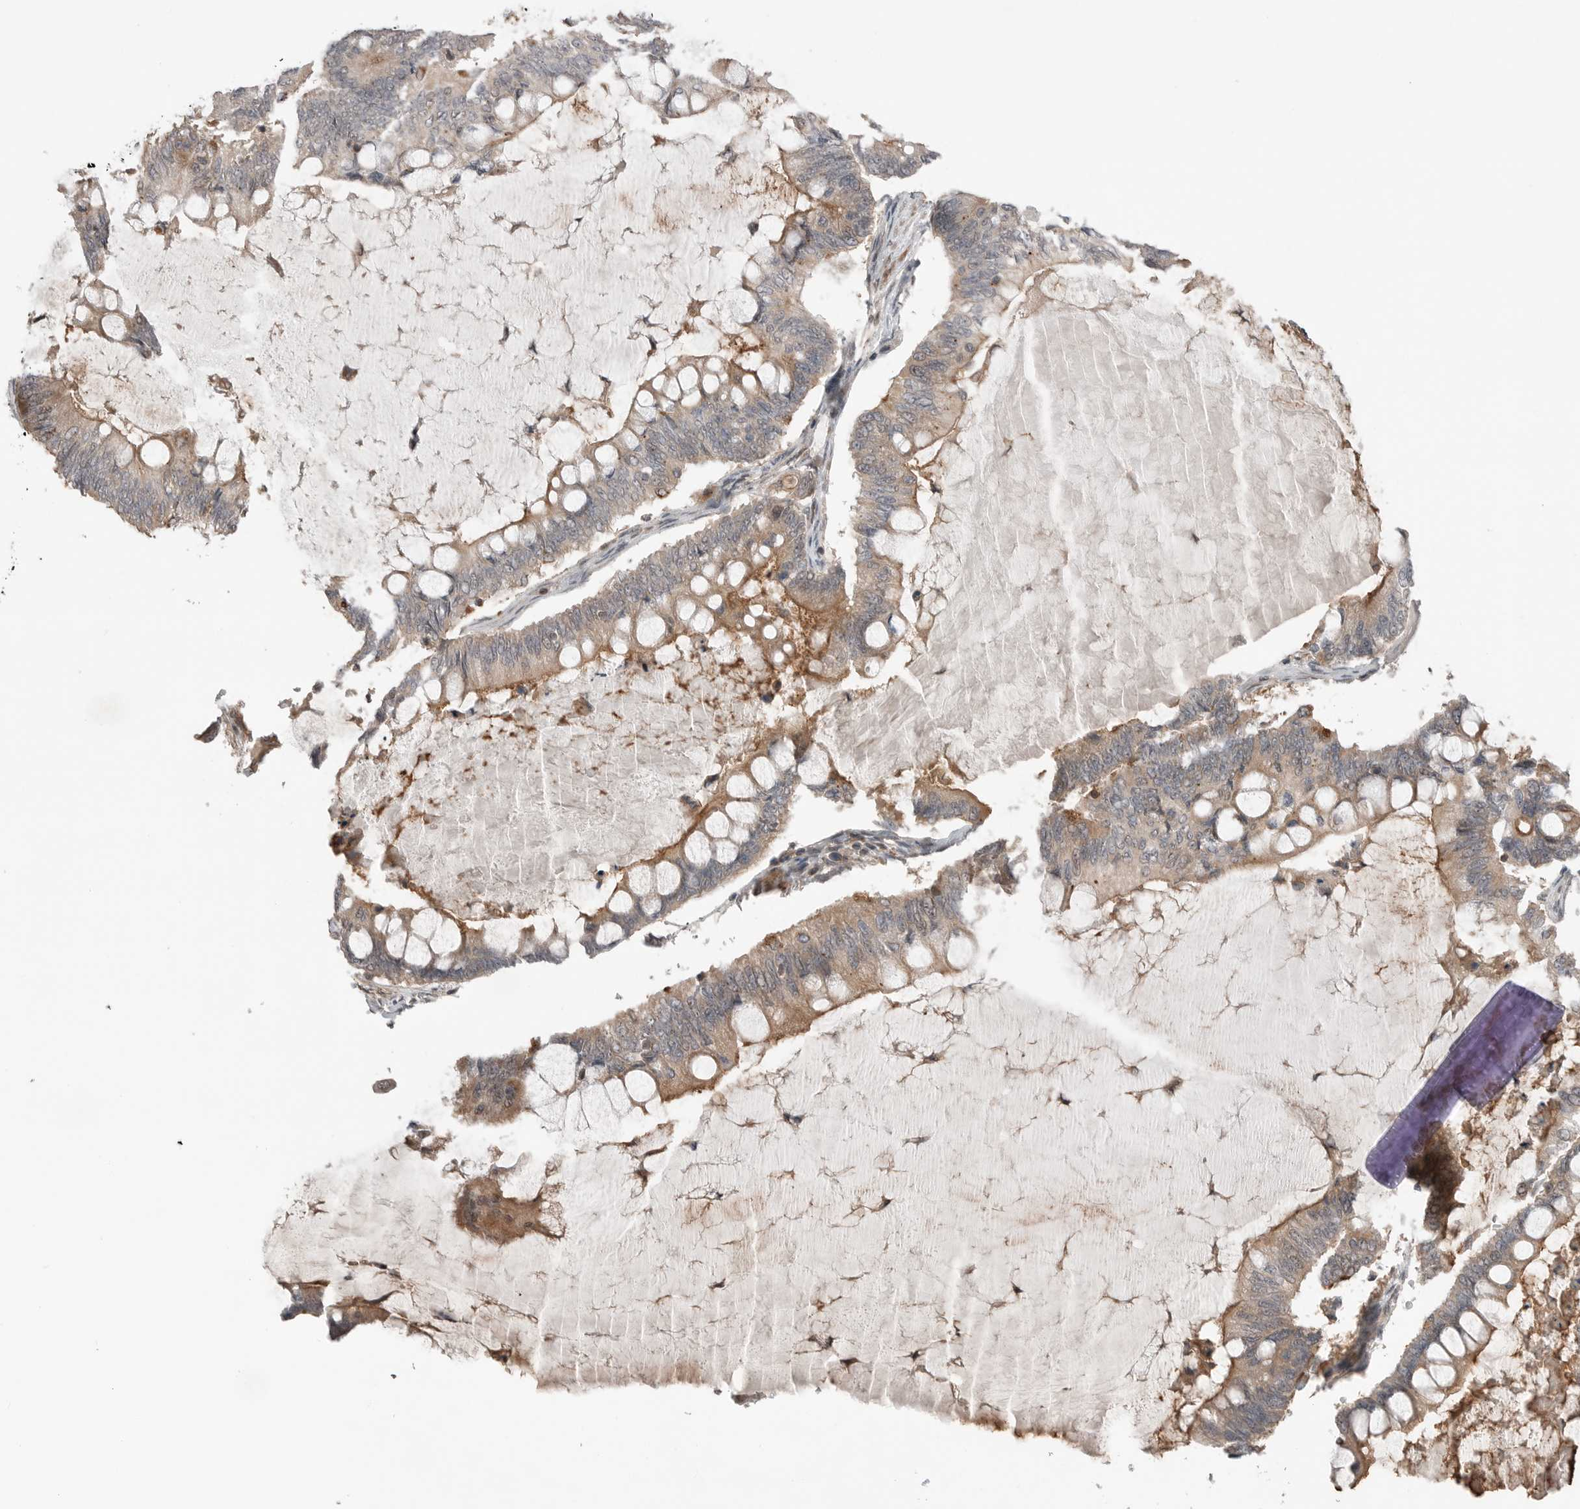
{"staining": {"intensity": "weak", "quantity": ">75%", "location": "cytoplasmic/membranous"}, "tissue": "ovarian cancer", "cell_type": "Tumor cells", "image_type": "cancer", "snomed": [{"axis": "morphology", "description": "Cystadenocarcinoma, mucinous, NOS"}, {"axis": "topography", "description": "Ovary"}], "caption": "Ovarian cancer (mucinous cystadenocarcinoma) stained for a protein demonstrates weak cytoplasmic/membranous positivity in tumor cells.", "gene": "PEAK1", "patient": {"sex": "female", "age": 61}}